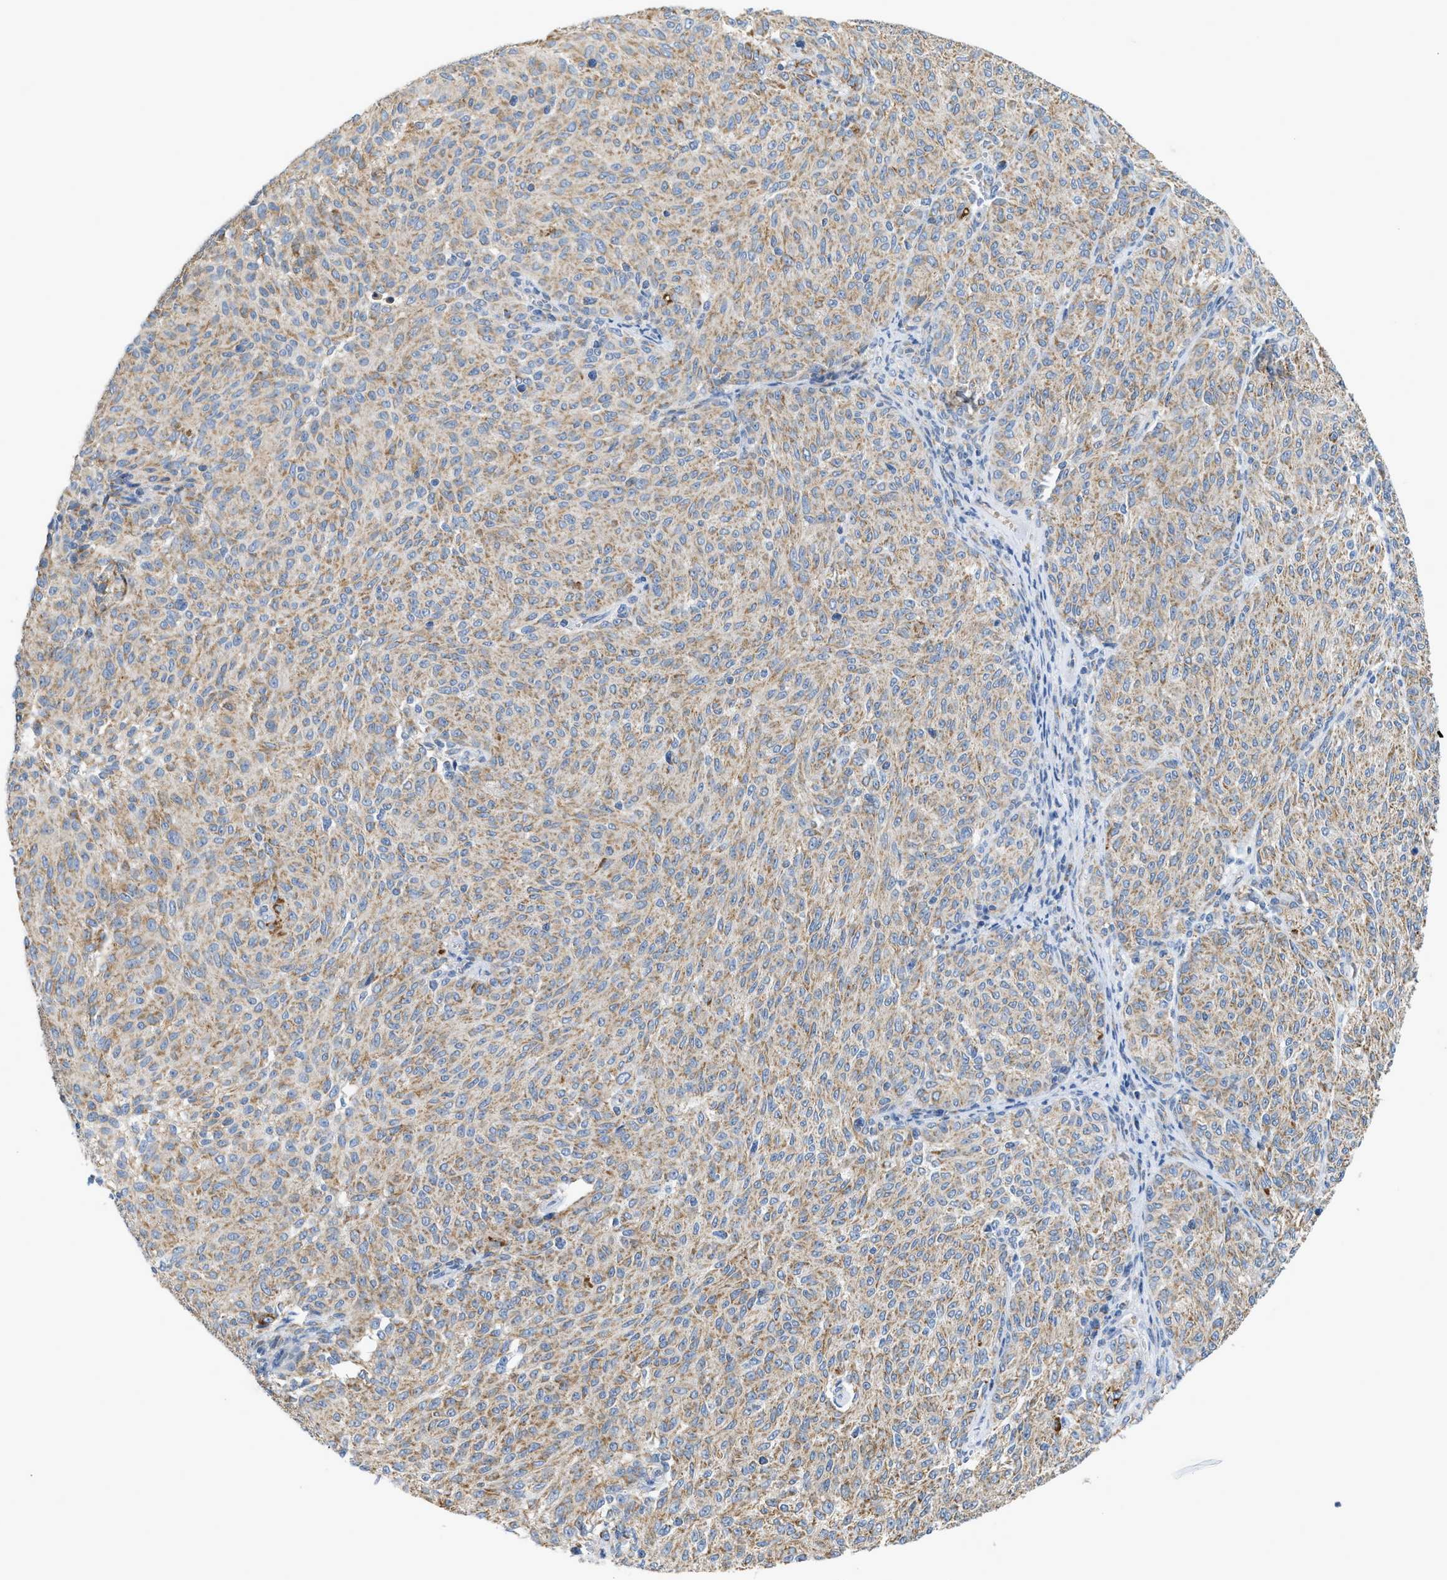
{"staining": {"intensity": "weak", "quantity": ">75%", "location": "cytoplasmic/membranous"}, "tissue": "melanoma", "cell_type": "Tumor cells", "image_type": "cancer", "snomed": [{"axis": "morphology", "description": "Malignant melanoma, NOS"}, {"axis": "topography", "description": "Skin"}], "caption": "DAB (3,3'-diaminobenzidine) immunohistochemical staining of malignant melanoma reveals weak cytoplasmic/membranous protein expression in approximately >75% of tumor cells.", "gene": "GOT2", "patient": {"sex": "female", "age": 72}}